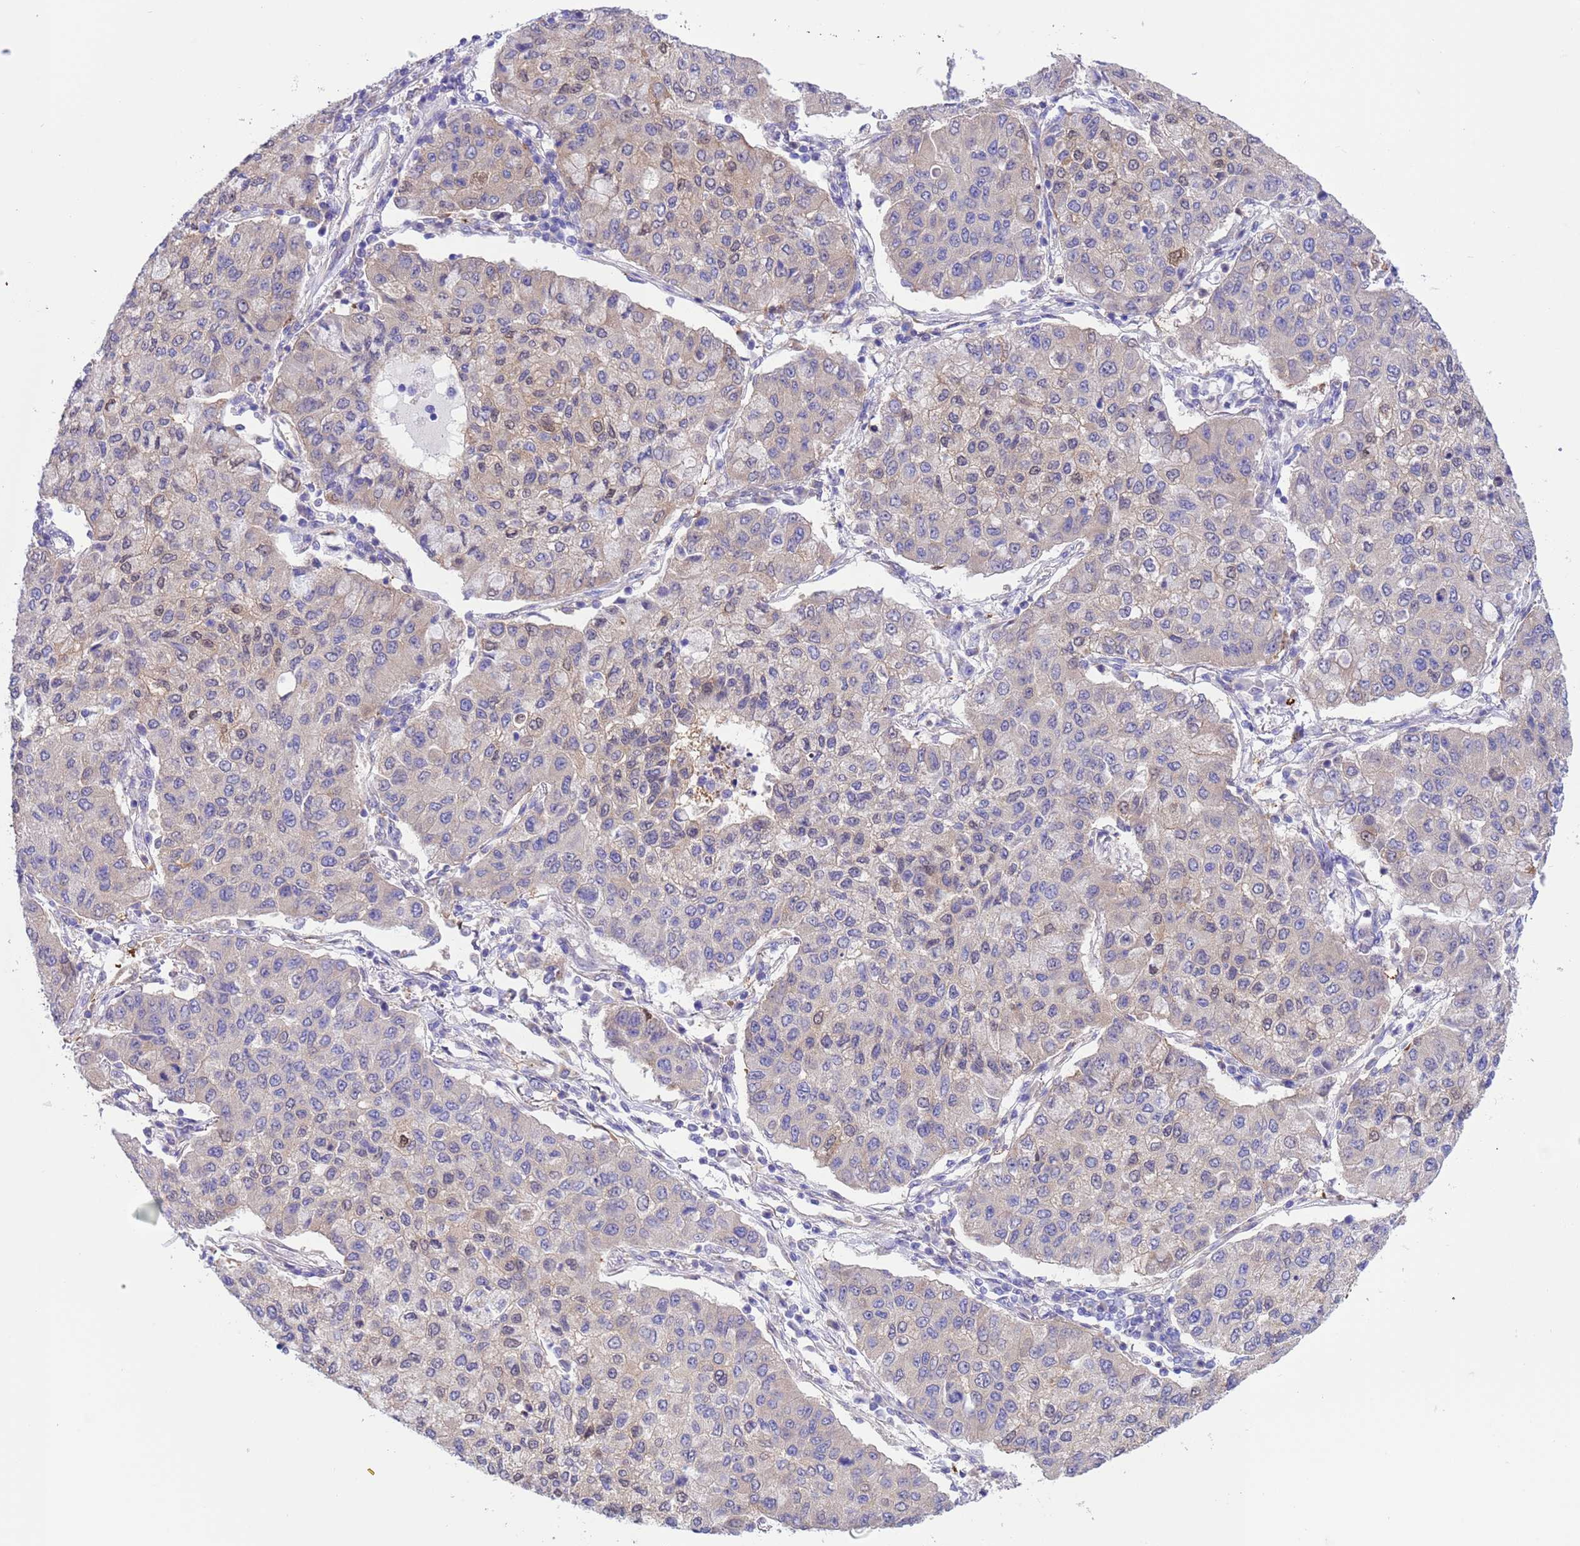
{"staining": {"intensity": "negative", "quantity": "none", "location": "none"}, "tissue": "lung cancer", "cell_type": "Tumor cells", "image_type": "cancer", "snomed": [{"axis": "morphology", "description": "Squamous cell carcinoma, NOS"}, {"axis": "topography", "description": "Lung"}], "caption": "Immunohistochemistry (IHC) photomicrograph of neoplastic tissue: human lung cancer stained with DAB (3,3'-diaminobenzidine) reveals no significant protein positivity in tumor cells.", "gene": "C6orf47", "patient": {"sex": "male", "age": 74}}